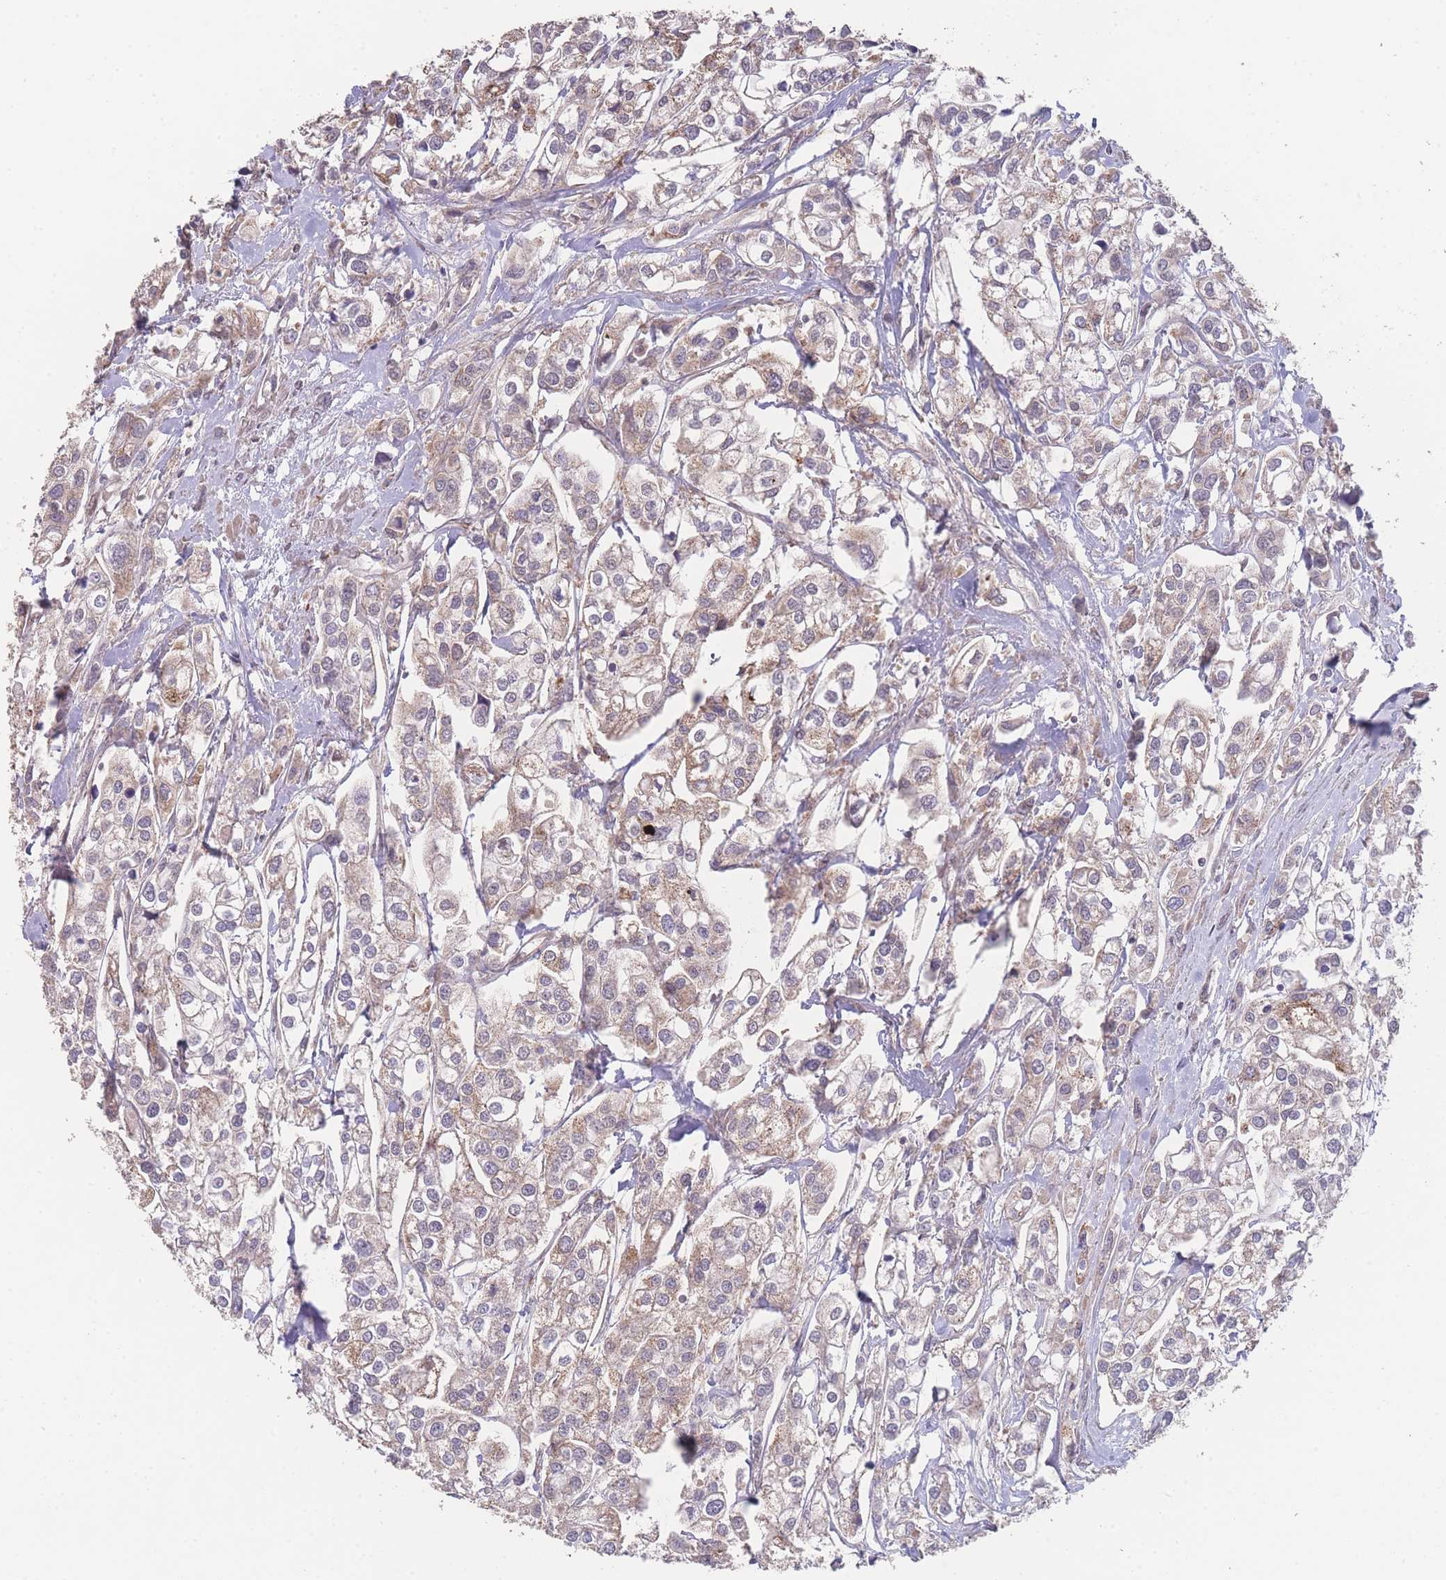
{"staining": {"intensity": "moderate", "quantity": "<25%", "location": "cytoplasmic/membranous"}, "tissue": "urothelial cancer", "cell_type": "Tumor cells", "image_type": "cancer", "snomed": [{"axis": "morphology", "description": "Urothelial carcinoma, High grade"}, {"axis": "topography", "description": "Urinary bladder"}], "caption": "DAB immunohistochemical staining of high-grade urothelial carcinoma demonstrates moderate cytoplasmic/membranous protein positivity in about <25% of tumor cells.", "gene": "PXMP4", "patient": {"sex": "male", "age": 67}}